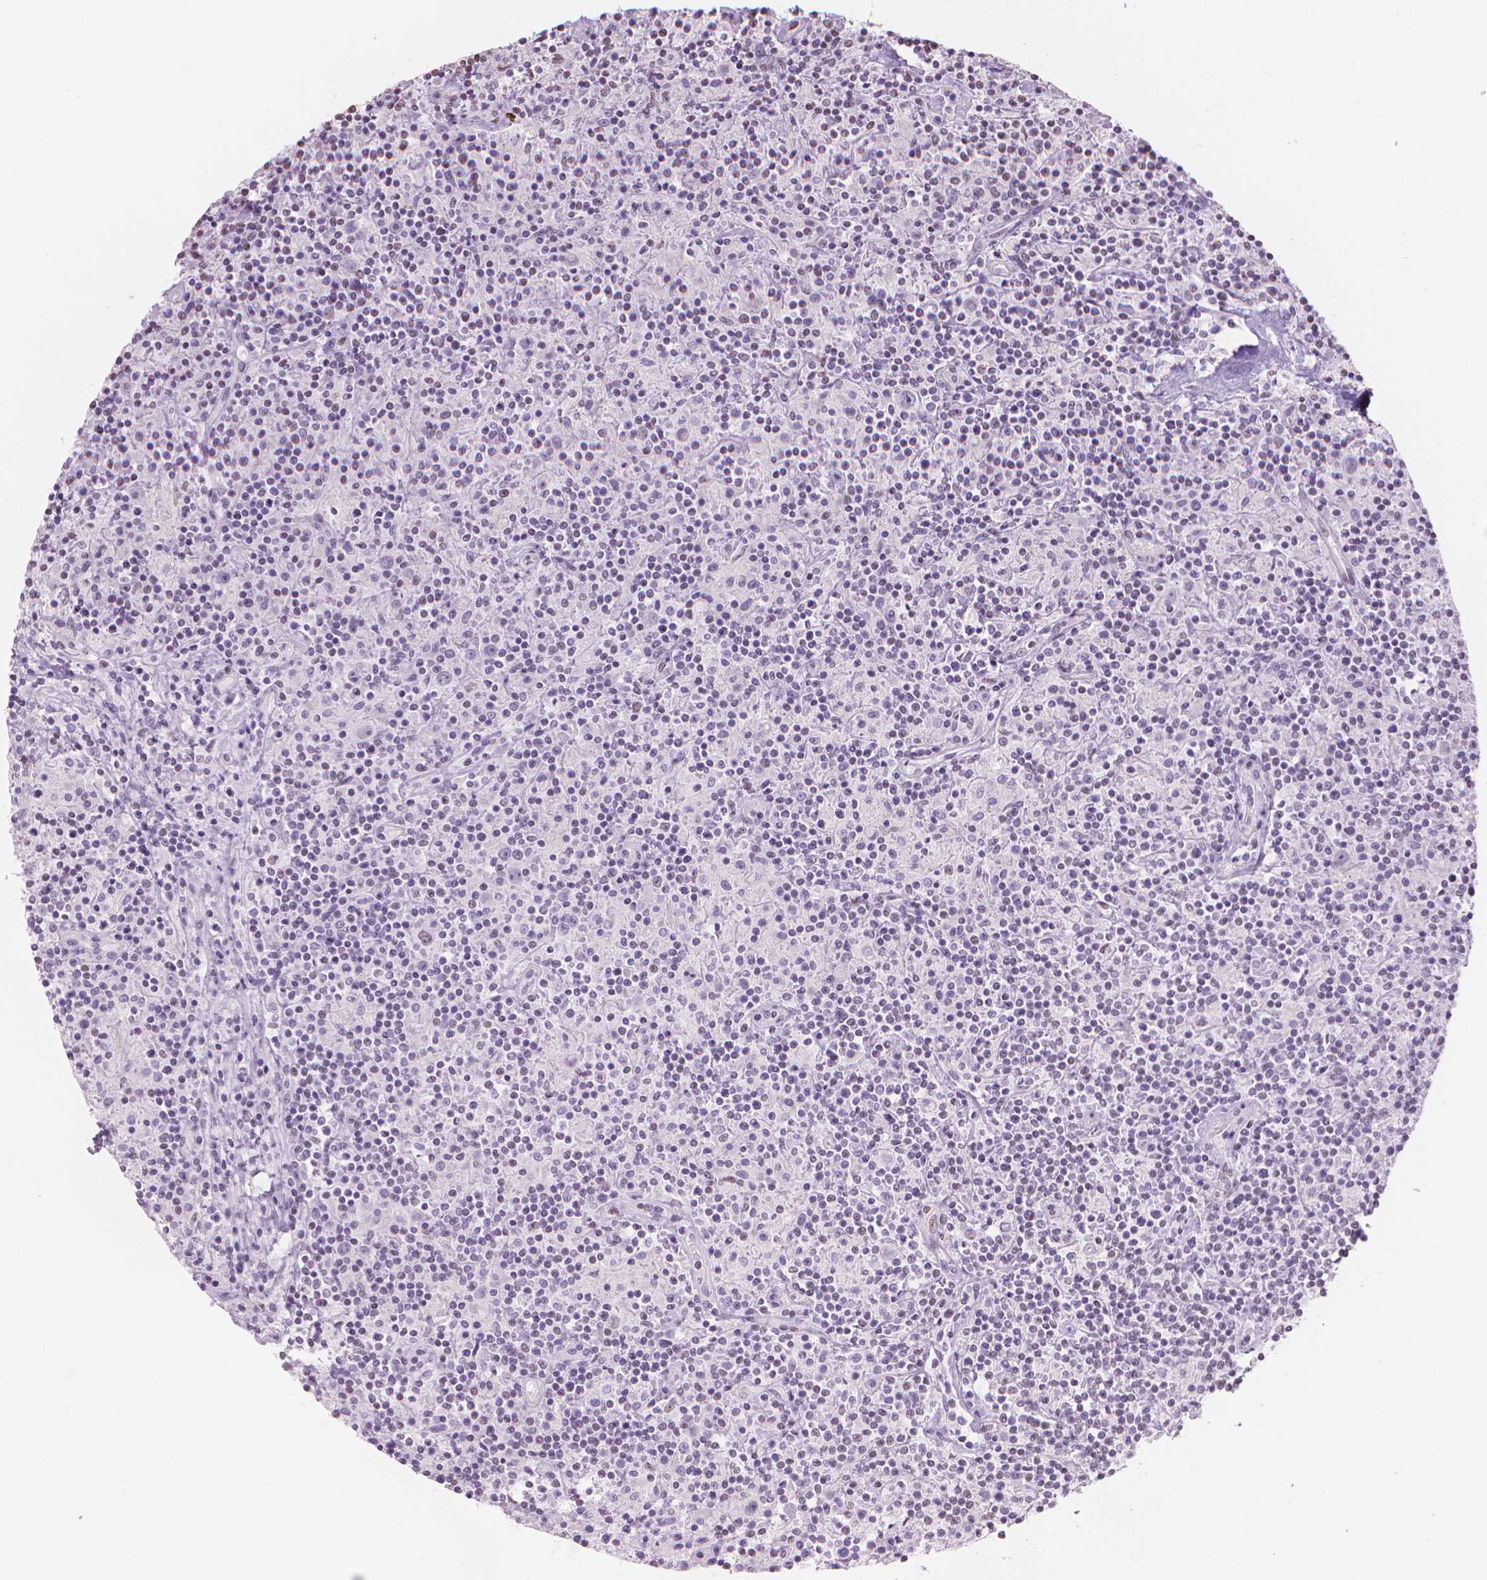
{"staining": {"intensity": "weak", "quantity": "25%-75%", "location": "nuclear"}, "tissue": "lymphoma", "cell_type": "Tumor cells", "image_type": "cancer", "snomed": [{"axis": "morphology", "description": "Hodgkin's disease, NOS"}, {"axis": "topography", "description": "Lymph node"}], "caption": "Protein analysis of Hodgkin's disease tissue reveals weak nuclear expression in approximately 25%-75% of tumor cells.", "gene": "PIAS2", "patient": {"sex": "male", "age": 70}}